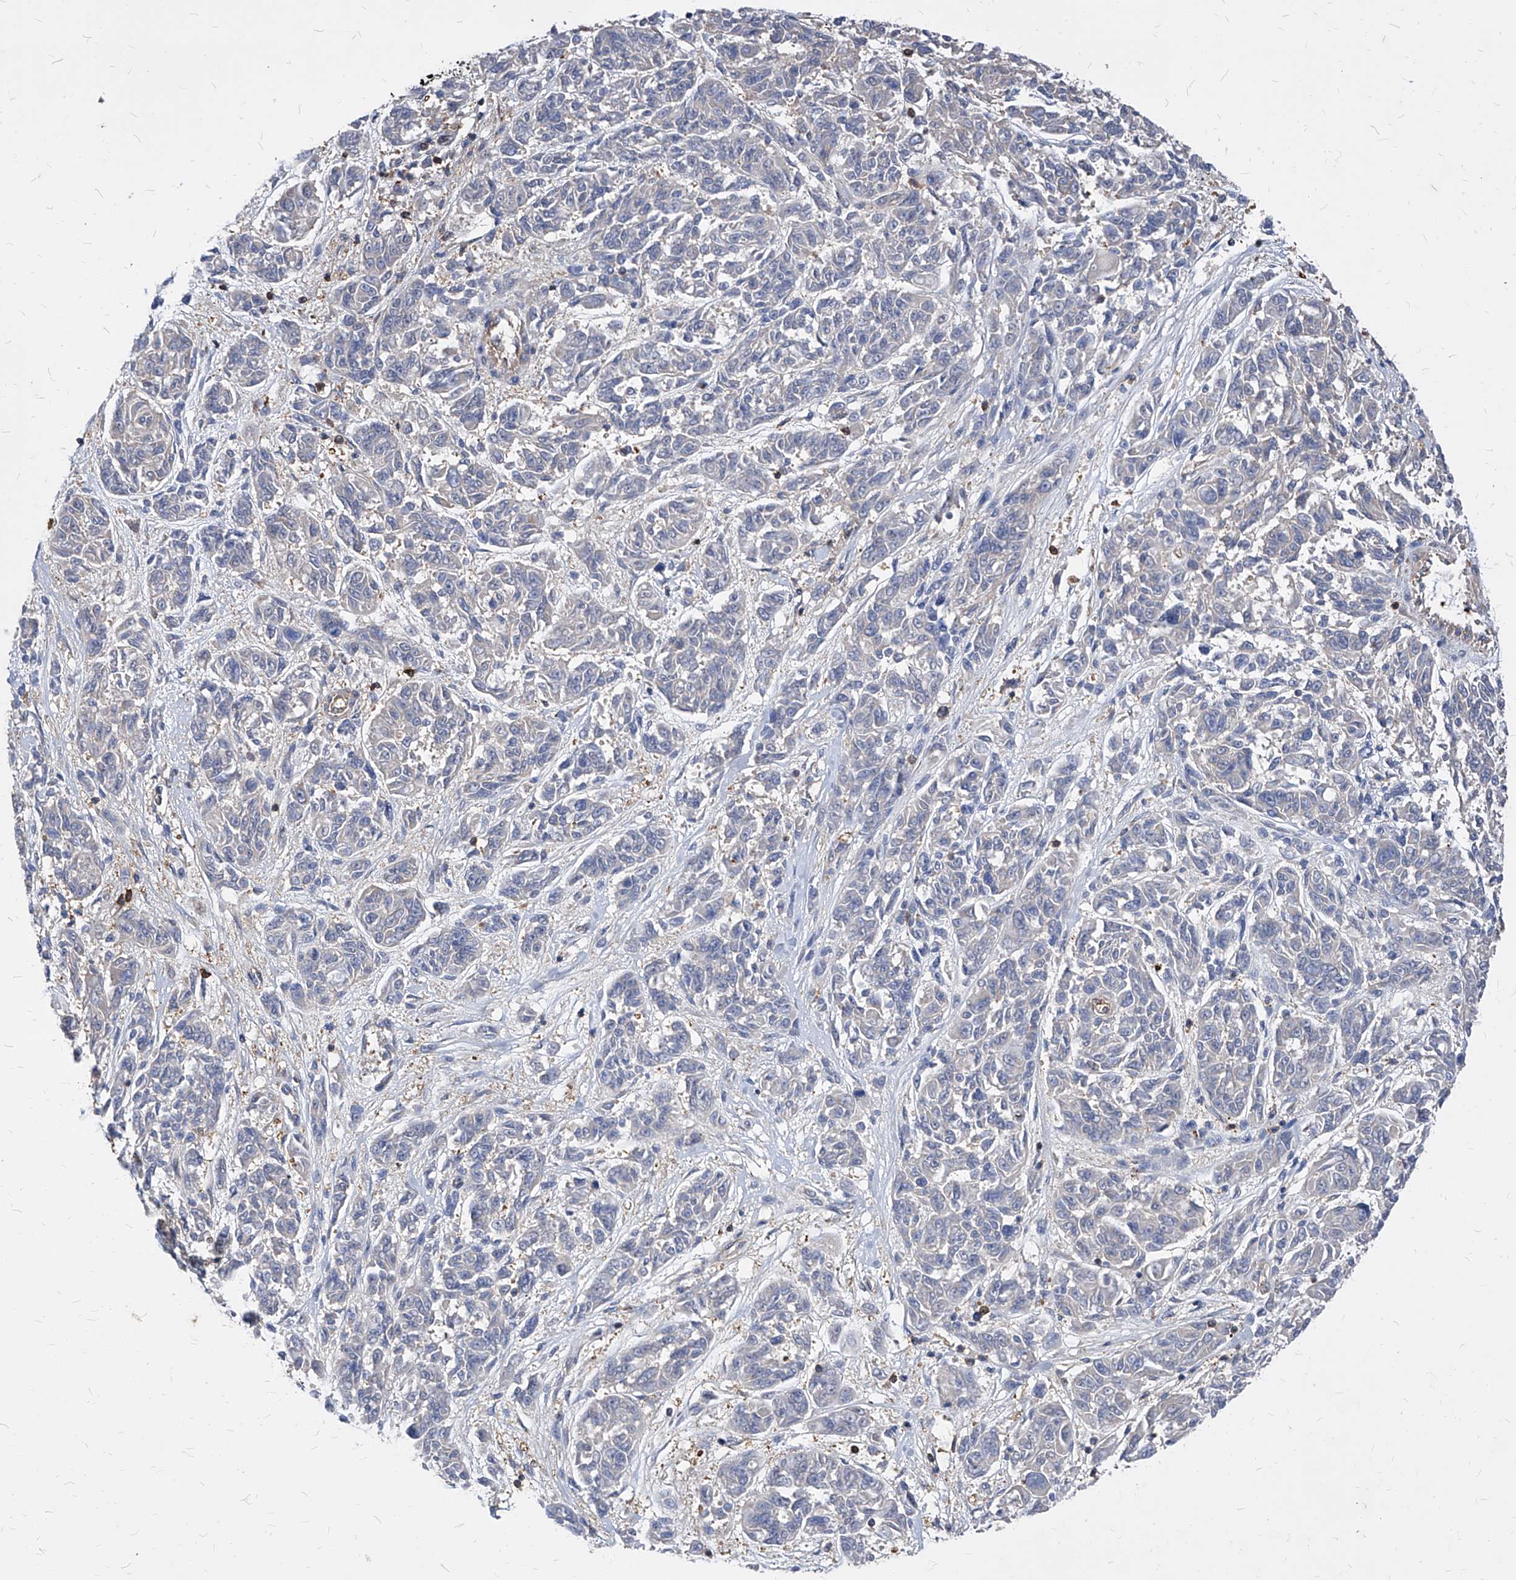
{"staining": {"intensity": "weak", "quantity": "25%-75%", "location": "cytoplasmic/membranous"}, "tissue": "melanoma", "cell_type": "Tumor cells", "image_type": "cancer", "snomed": [{"axis": "morphology", "description": "Malignant melanoma, NOS"}, {"axis": "topography", "description": "Skin"}], "caption": "This is an image of immunohistochemistry (IHC) staining of melanoma, which shows weak staining in the cytoplasmic/membranous of tumor cells.", "gene": "ABRACL", "patient": {"sex": "male", "age": 53}}